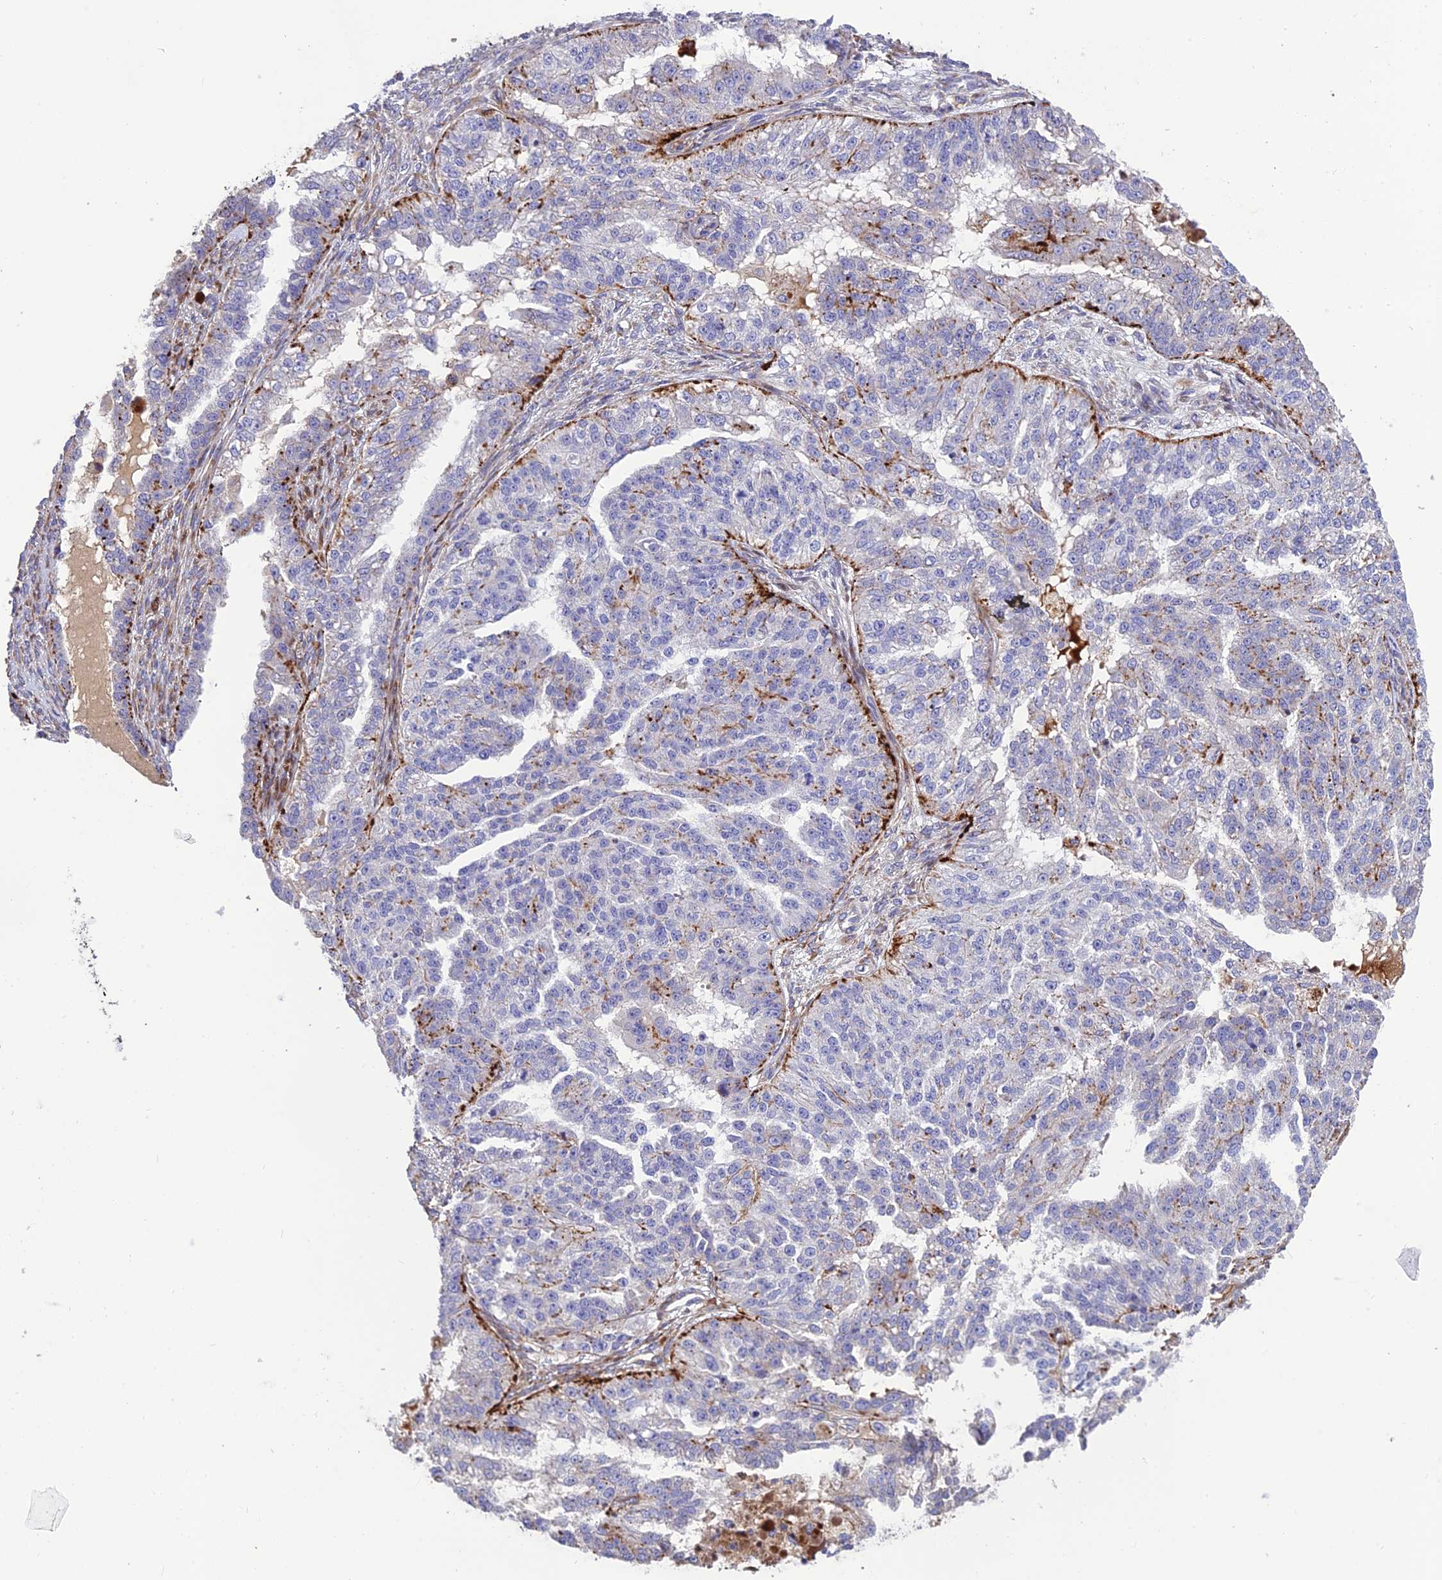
{"staining": {"intensity": "moderate", "quantity": "<25%", "location": "cytoplasmic/membranous"}, "tissue": "ovarian cancer", "cell_type": "Tumor cells", "image_type": "cancer", "snomed": [{"axis": "morphology", "description": "Cystadenocarcinoma, serous, NOS"}, {"axis": "topography", "description": "Ovary"}], "caption": "The immunohistochemical stain highlights moderate cytoplasmic/membranous positivity in tumor cells of ovarian cancer (serous cystadenocarcinoma) tissue.", "gene": "CPSF4L", "patient": {"sex": "female", "age": 58}}